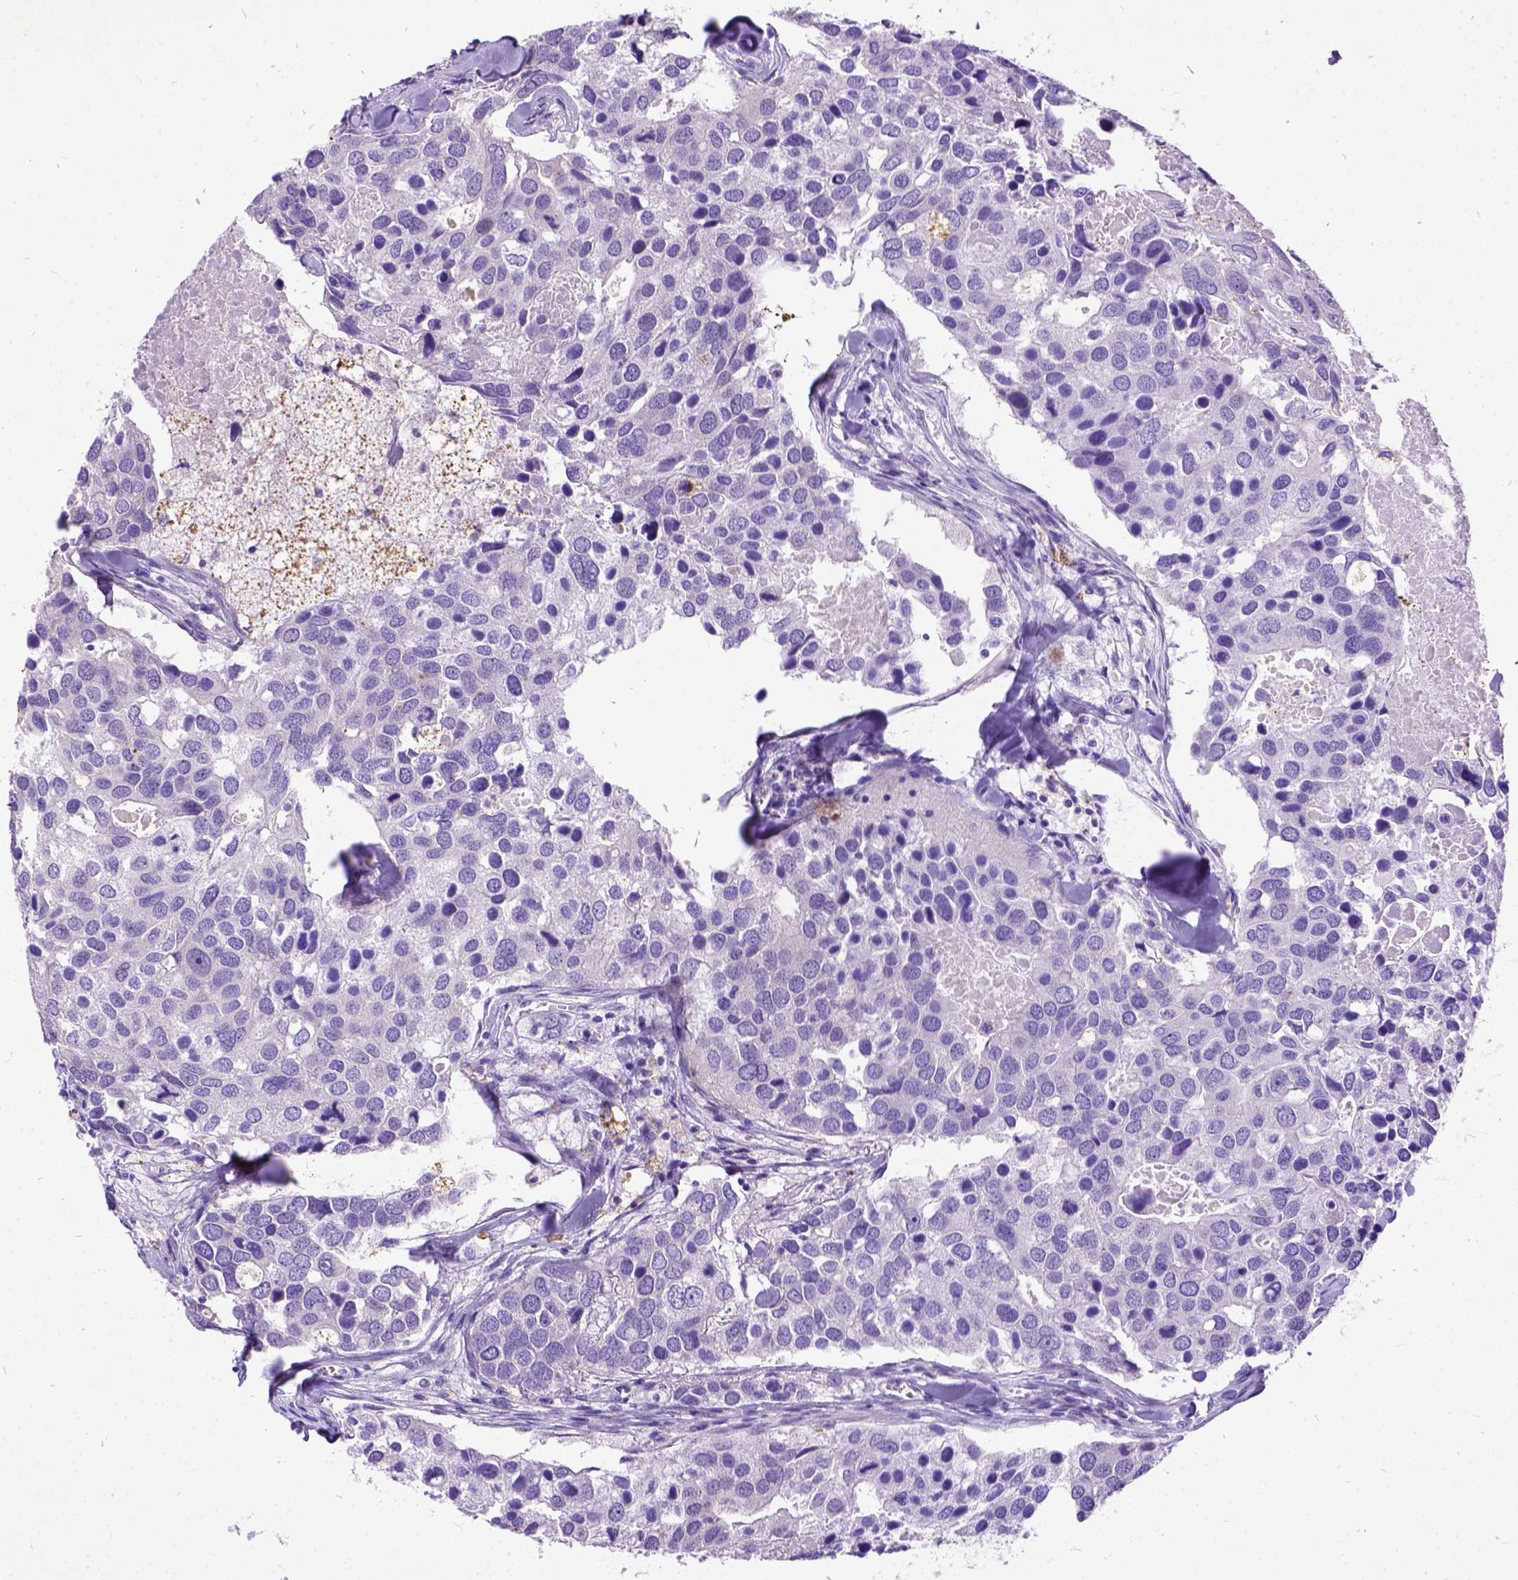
{"staining": {"intensity": "negative", "quantity": "none", "location": "none"}, "tissue": "breast cancer", "cell_type": "Tumor cells", "image_type": "cancer", "snomed": [{"axis": "morphology", "description": "Duct carcinoma"}, {"axis": "topography", "description": "Breast"}], "caption": "Tumor cells show no significant positivity in breast cancer.", "gene": "CFAP54", "patient": {"sex": "female", "age": 83}}